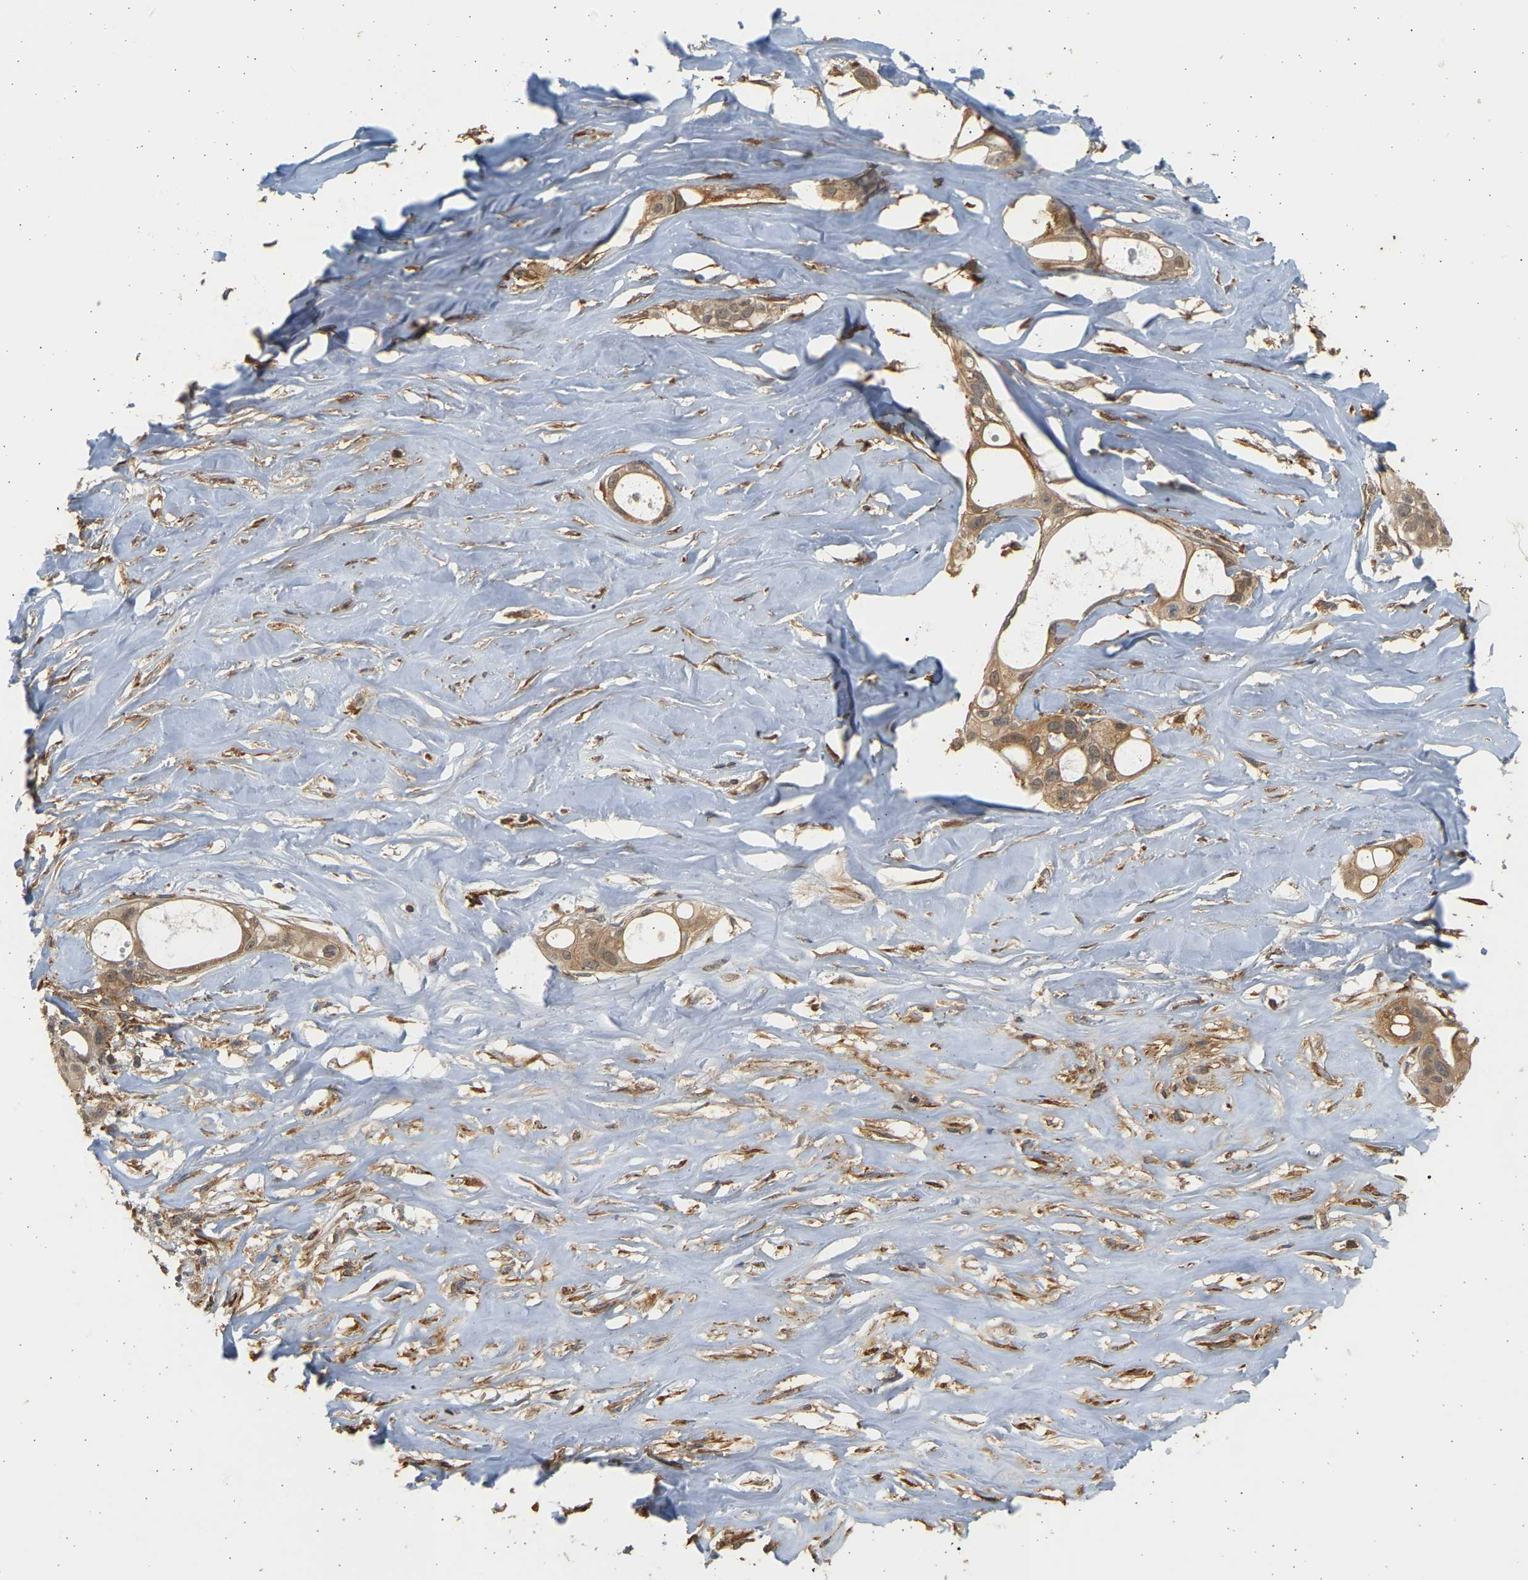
{"staining": {"intensity": "moderate", "quantity": ">75%", "location": "cytoplasmic/membranous"}, "tissue": "liver cancer", "cell_type": "Tumor cells", "image_type": "cancer", "snomed": [{"axis": "morphology", "description": "Cholangiocarcinoma"}, {"axis": "topography", "description": "Liver"}], "caption": "There is medium levels of moderate cytoplasmic/membranous expression in tumor cells of liver cholangiocarcinoma, as demonstrated by immunohistochemical staining (brown color).", "gene": "B4GALT6", "patient": {"sex": "female", "age": 67}}